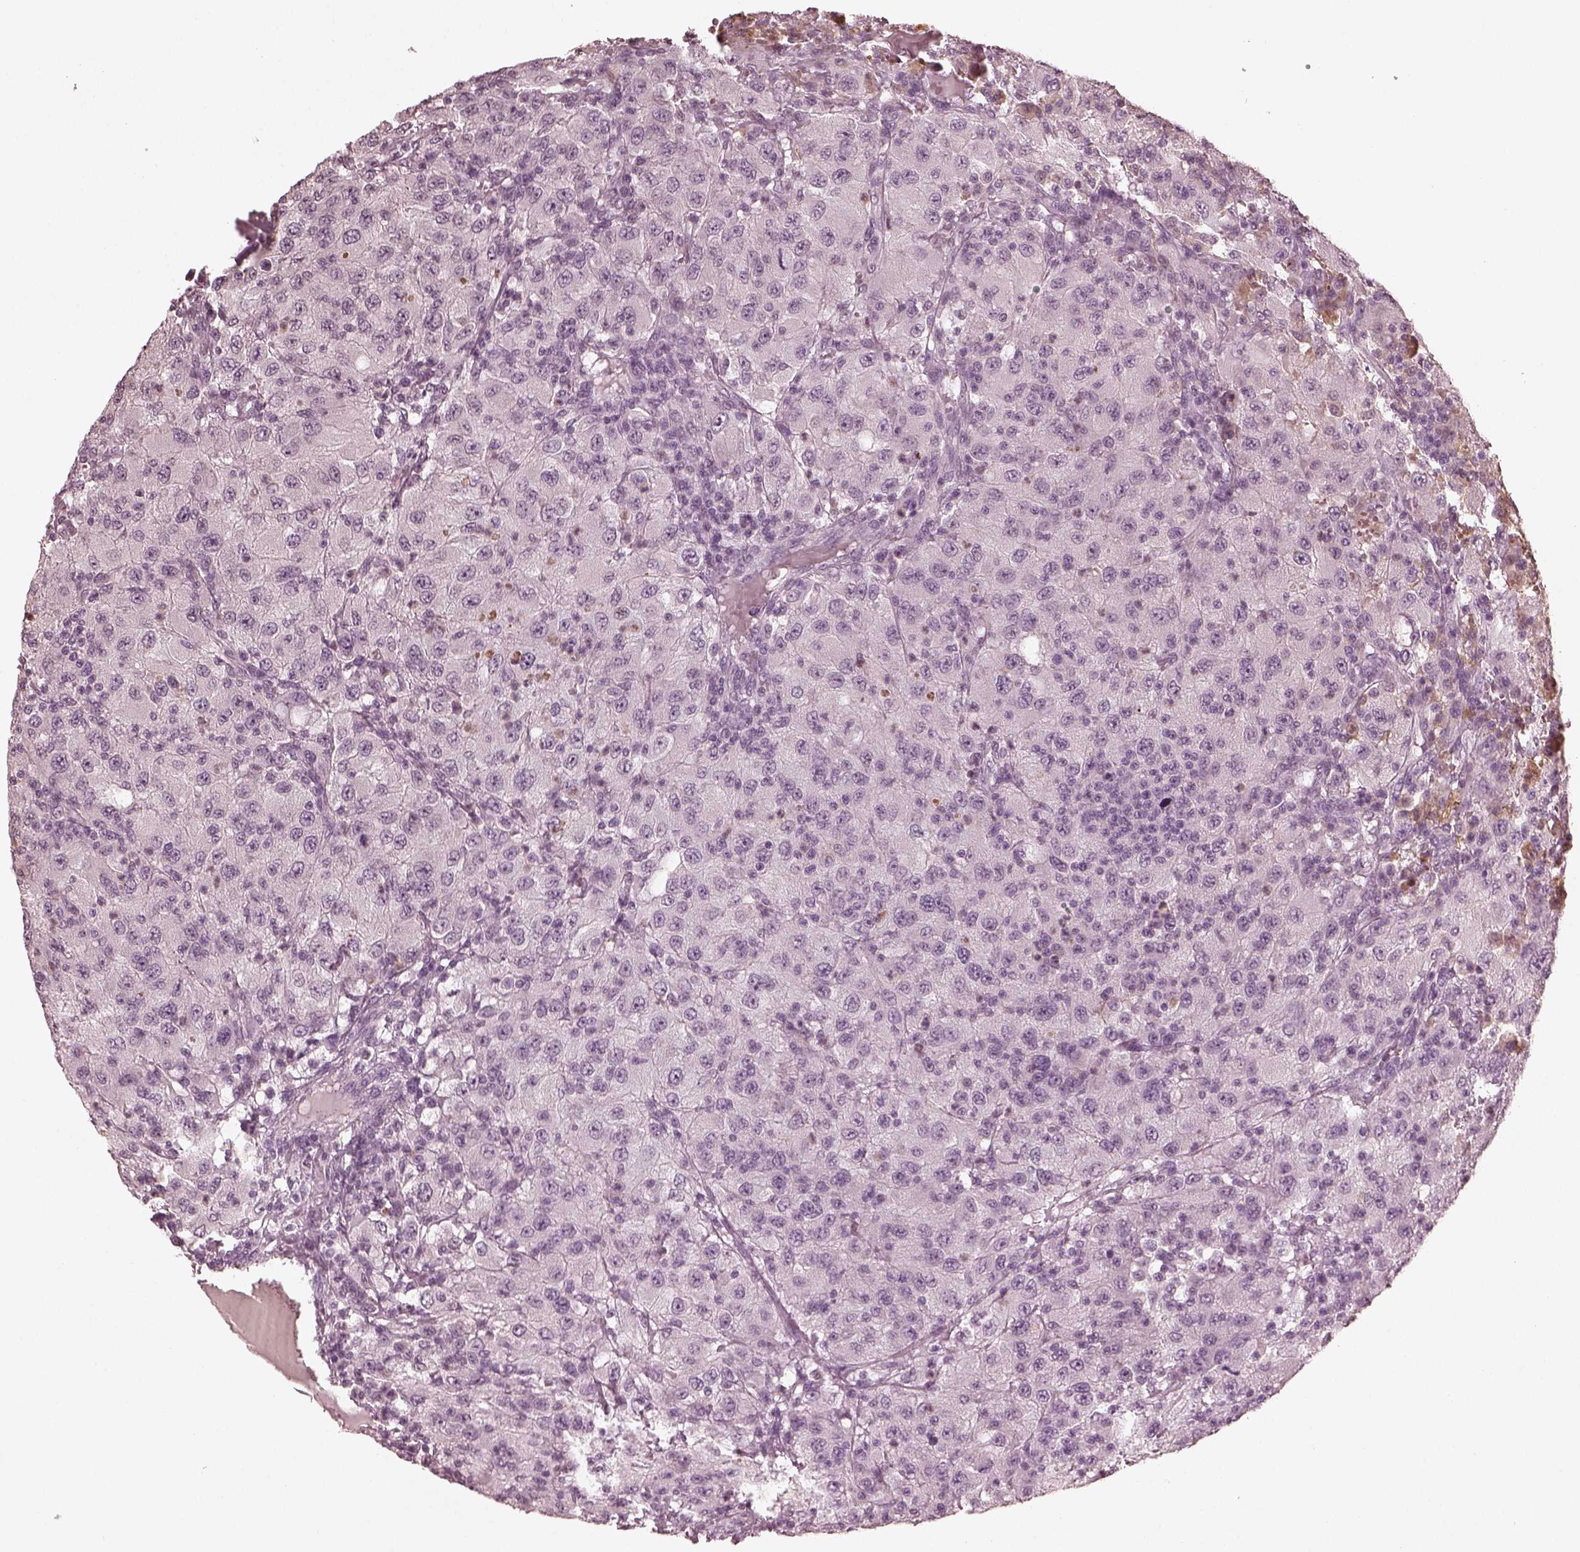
{"staining": {"intensity": "negative", "quantity": "none", "location": "none"}, "tissue": "renal cancer", "cell_type": "Tumor cells", "image_type": "cancer", "snomed": [{"axis": "morphology", "description": "Adenocarcinoma, NOS"}, {"axis": "topography", "description": "Kidney"}], "caption": "Tumor cells are negative for brown protein staining in renal adenocarcinoma.", "gene": "KRT79", "patient": {"sex": "female", "age": 67}}